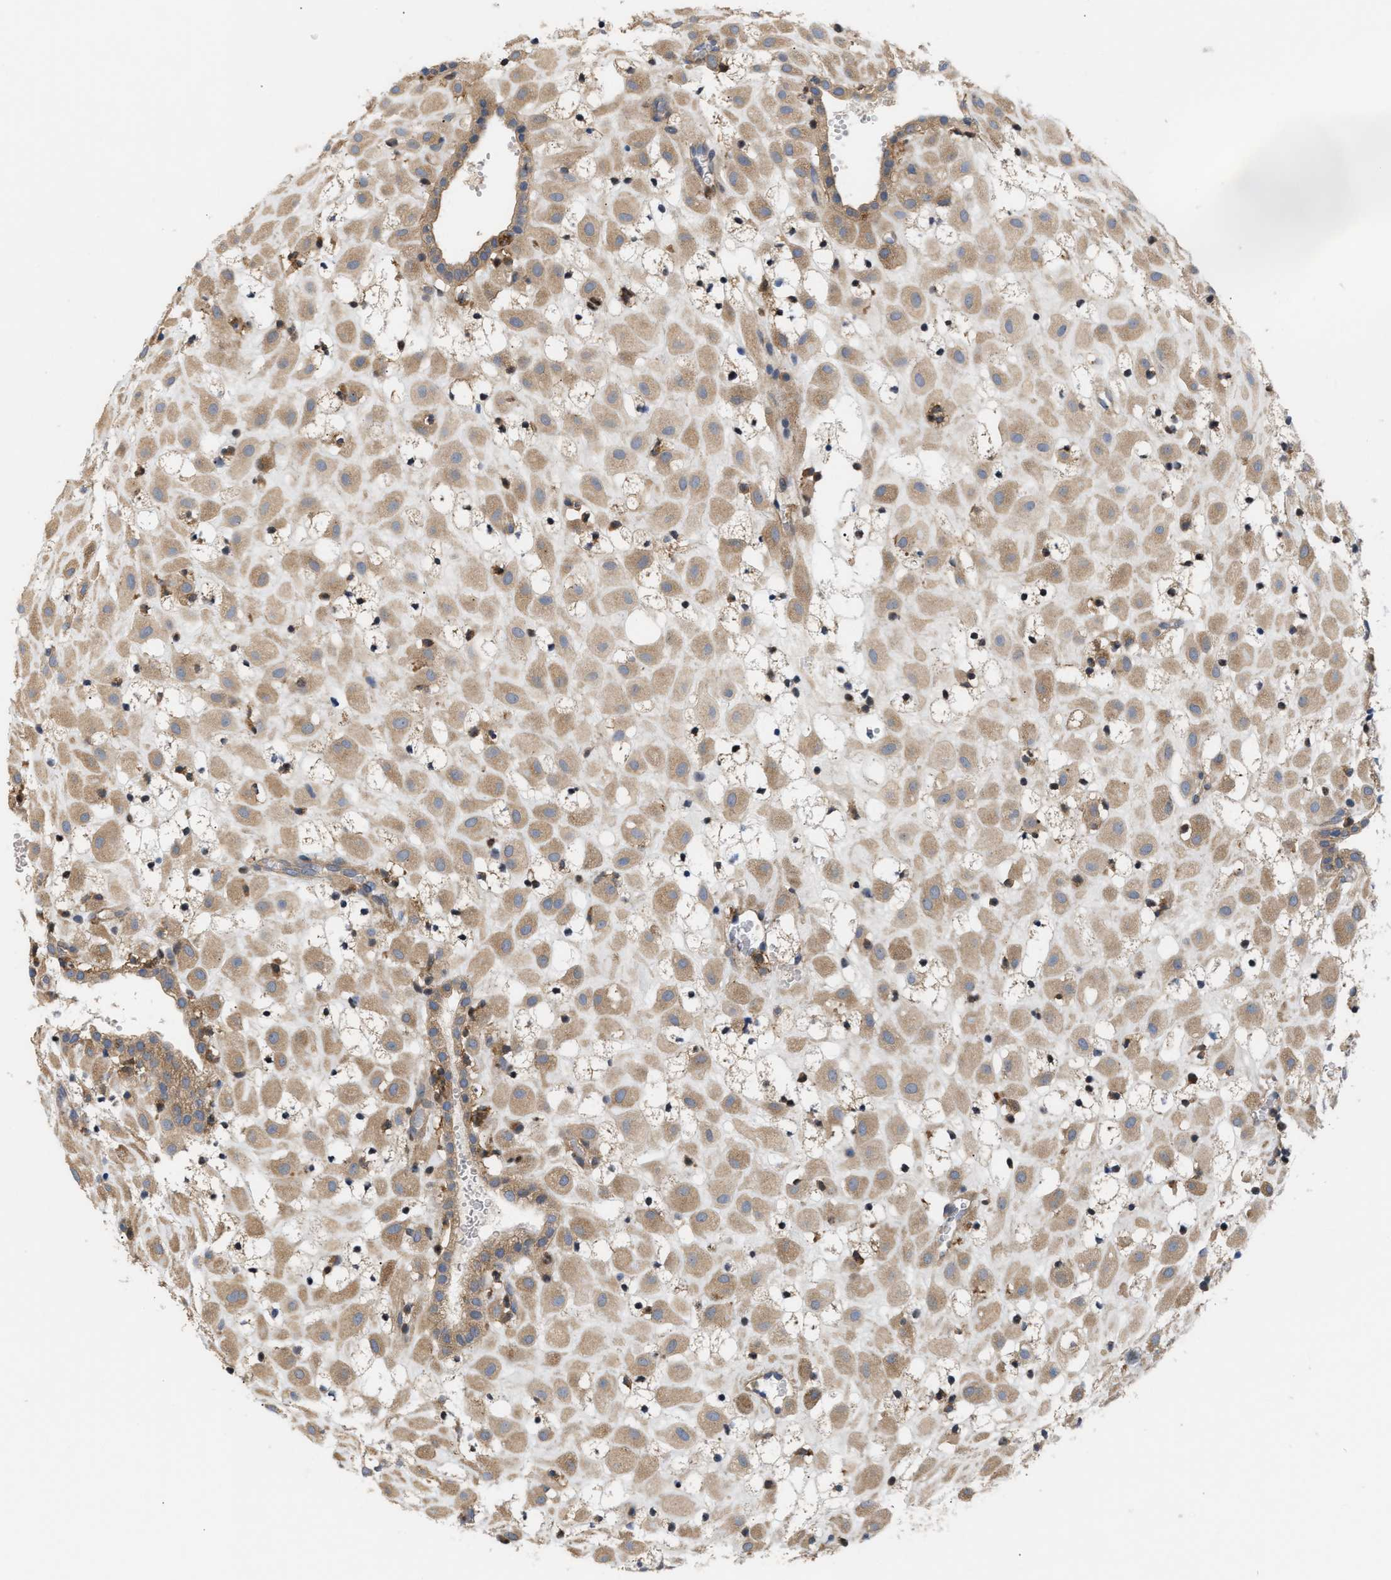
{"staining": {"intensity": "moderate", "quantity": ">75%", "location": "cytoplasmic/membranous"}, "tissue": "placenta", "cell_type": "Decidual cells", "image_type": "normal", "snomed": [{"axis": "morphology", "description": "Normal tissue, NOS"}, {"axis": "topography", "description": "Placenta"}], "caption": "Protein positivity by immunohistochemistry (IHC) demonstrates moderate cytoplasmic/membranous expression in about >75% of decidual cells in normal placenta.", "gene": "DBNL", "patient": {"sex": "female", "age": 18}}